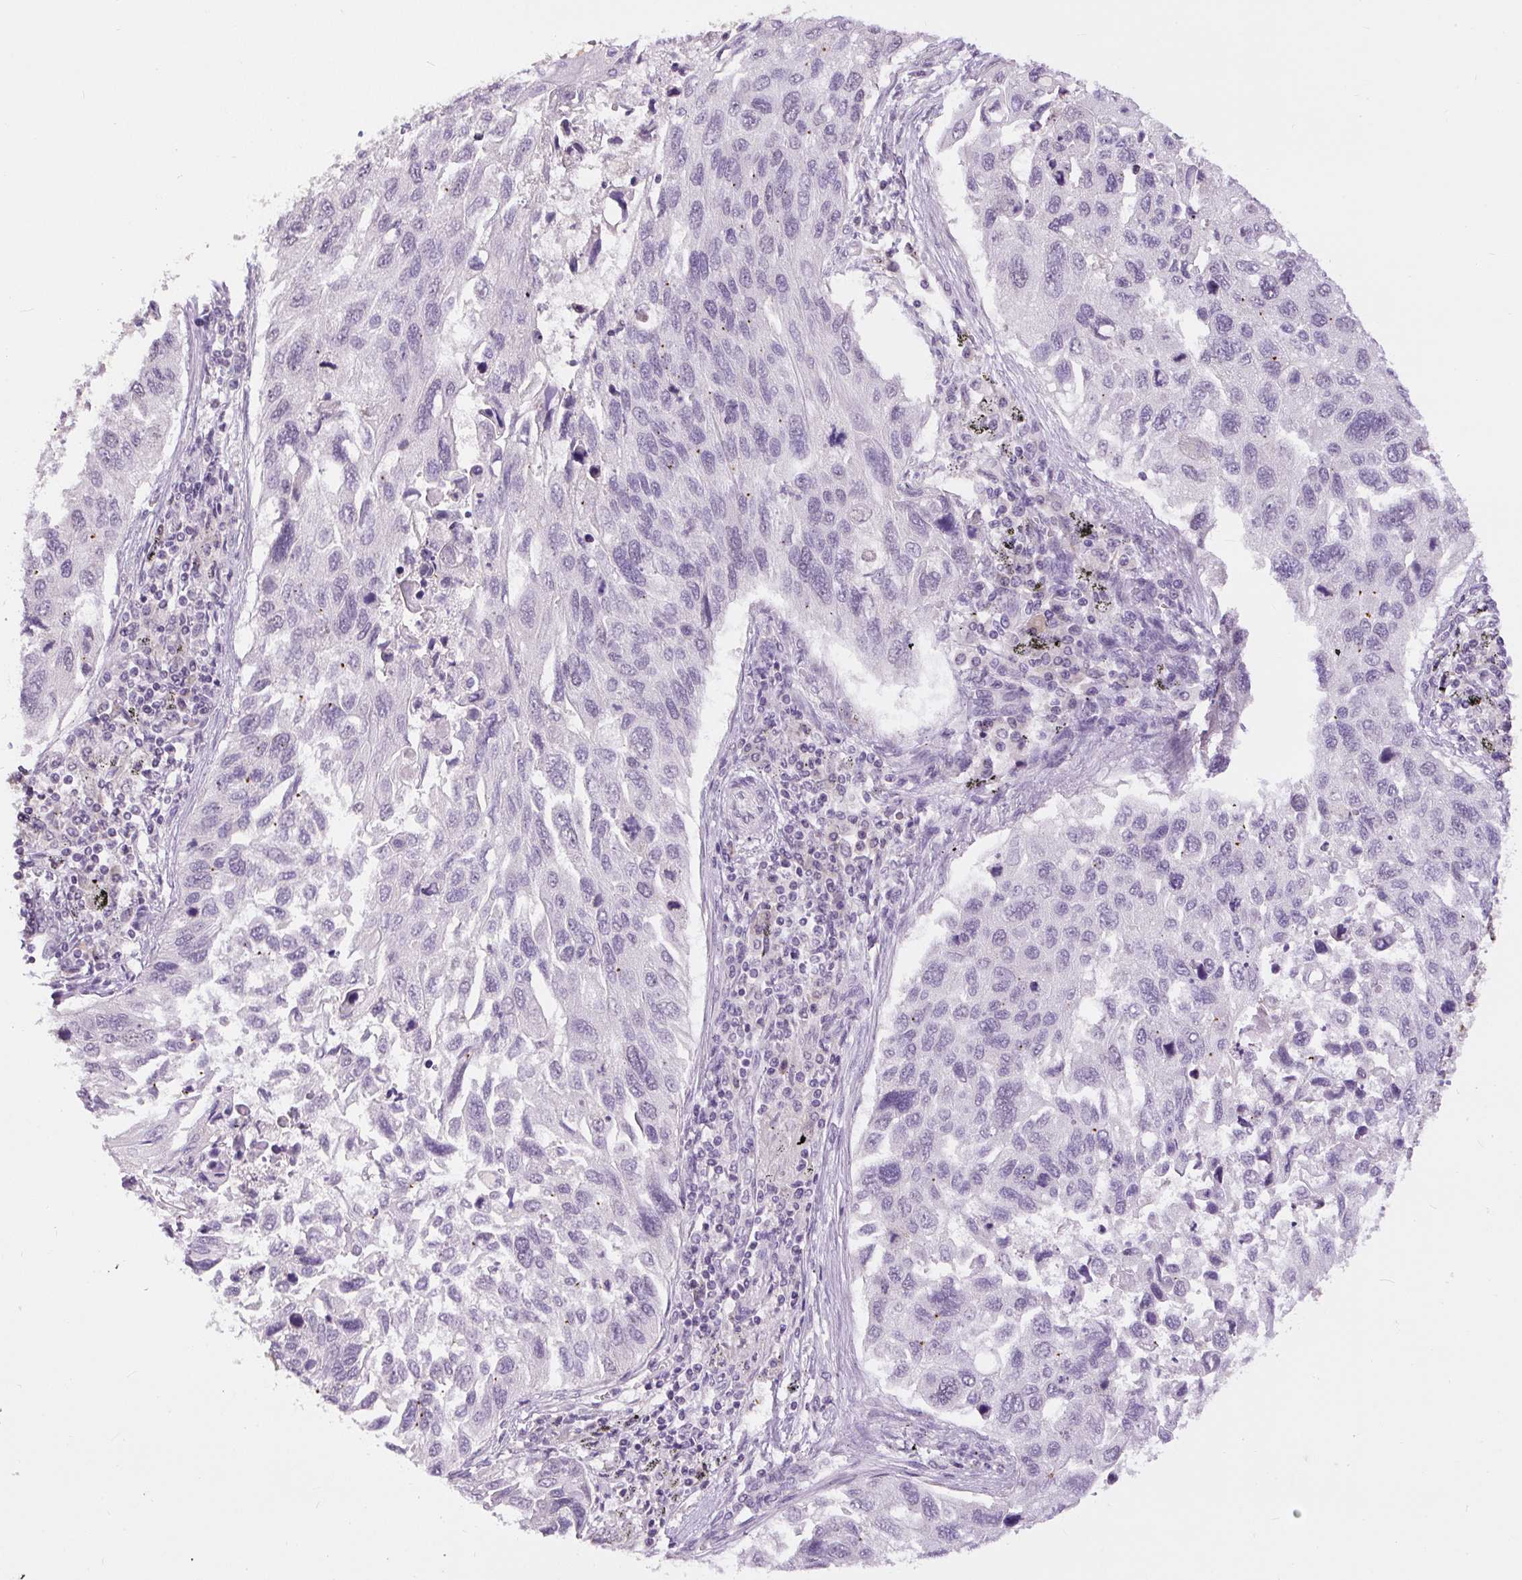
{"staining": {"intensity": "weak", "quantity": "<25%", "location": "nuclear"}, "tissue": "lung cancer", "cell_type": "Tumor cells", "image_type": "cancer", "snomed": [{"axis": "morphology", "description": "Squamous cell carcinoma, NOS"}, {"axis": "topography", "description": "Lung"}], "caption": "Micrograph shows no significant protein positivity in tumor cells of squamous cell carcinoma (lung).", "gene": "RACGAP1", "patient": {"sex": "male", "age": 62}}